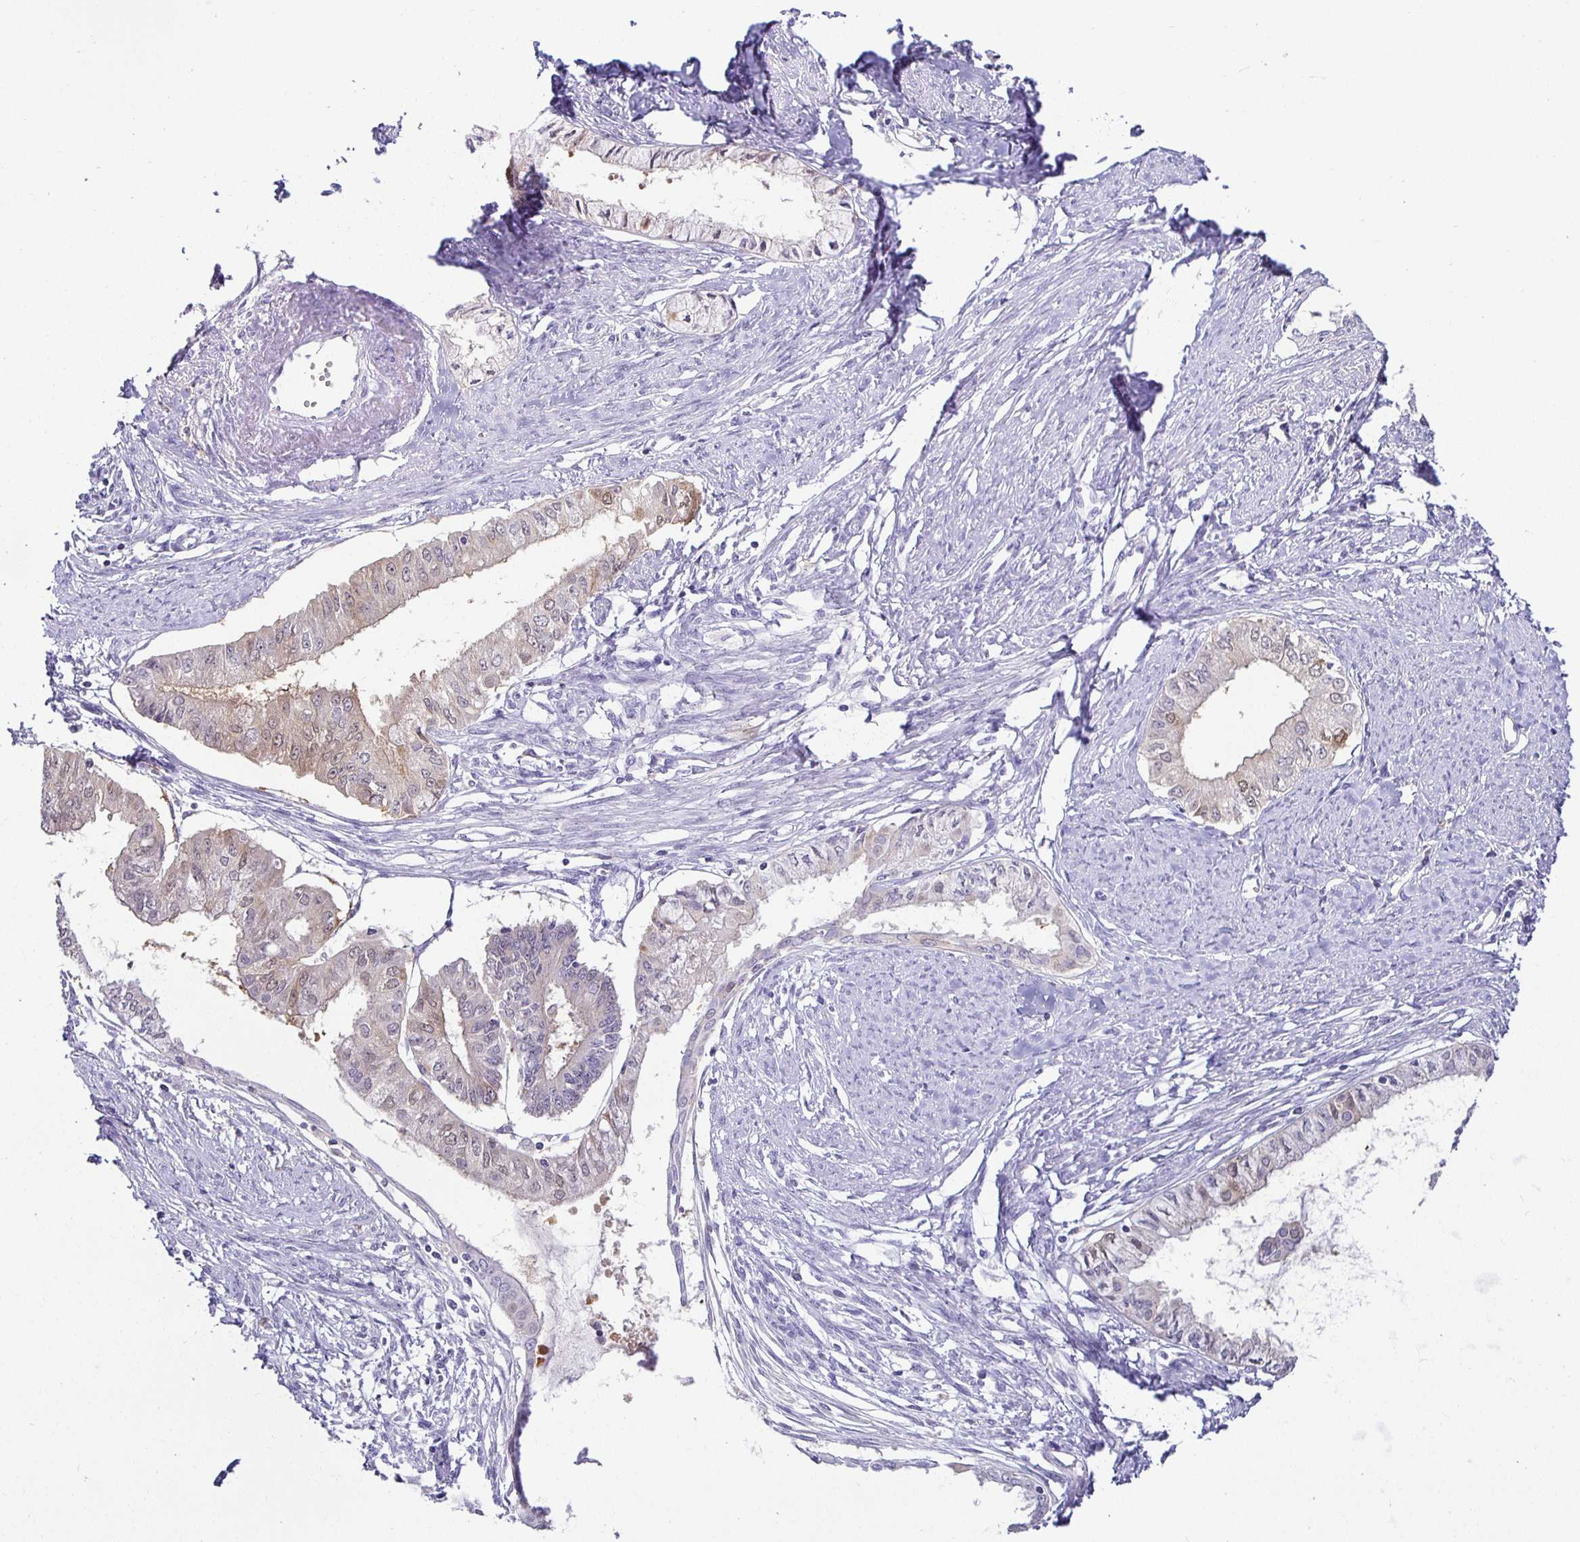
{"staining": {"intensity": "weak", "quantity": "<25%", "location": "cytoplasmic/membranous"}, "tissue": "endometrial cancer", "cell_type": "Tumor cells", "image_type": "cancer", "snomed": [{"axis": "morphology", "description": "Adenocarcinoma, NOS"}, {"axis": "topography", "description": "Endometrium"}], "caption": "A high-resolution histopathology image shows immunohistochemistry (IHC) staining of endometrial cancer (adenocarcinoma), which displays no significant staining in tumor cells.", "gene": "SIRPA", "patient": {"sex": "female", "age": 76}}